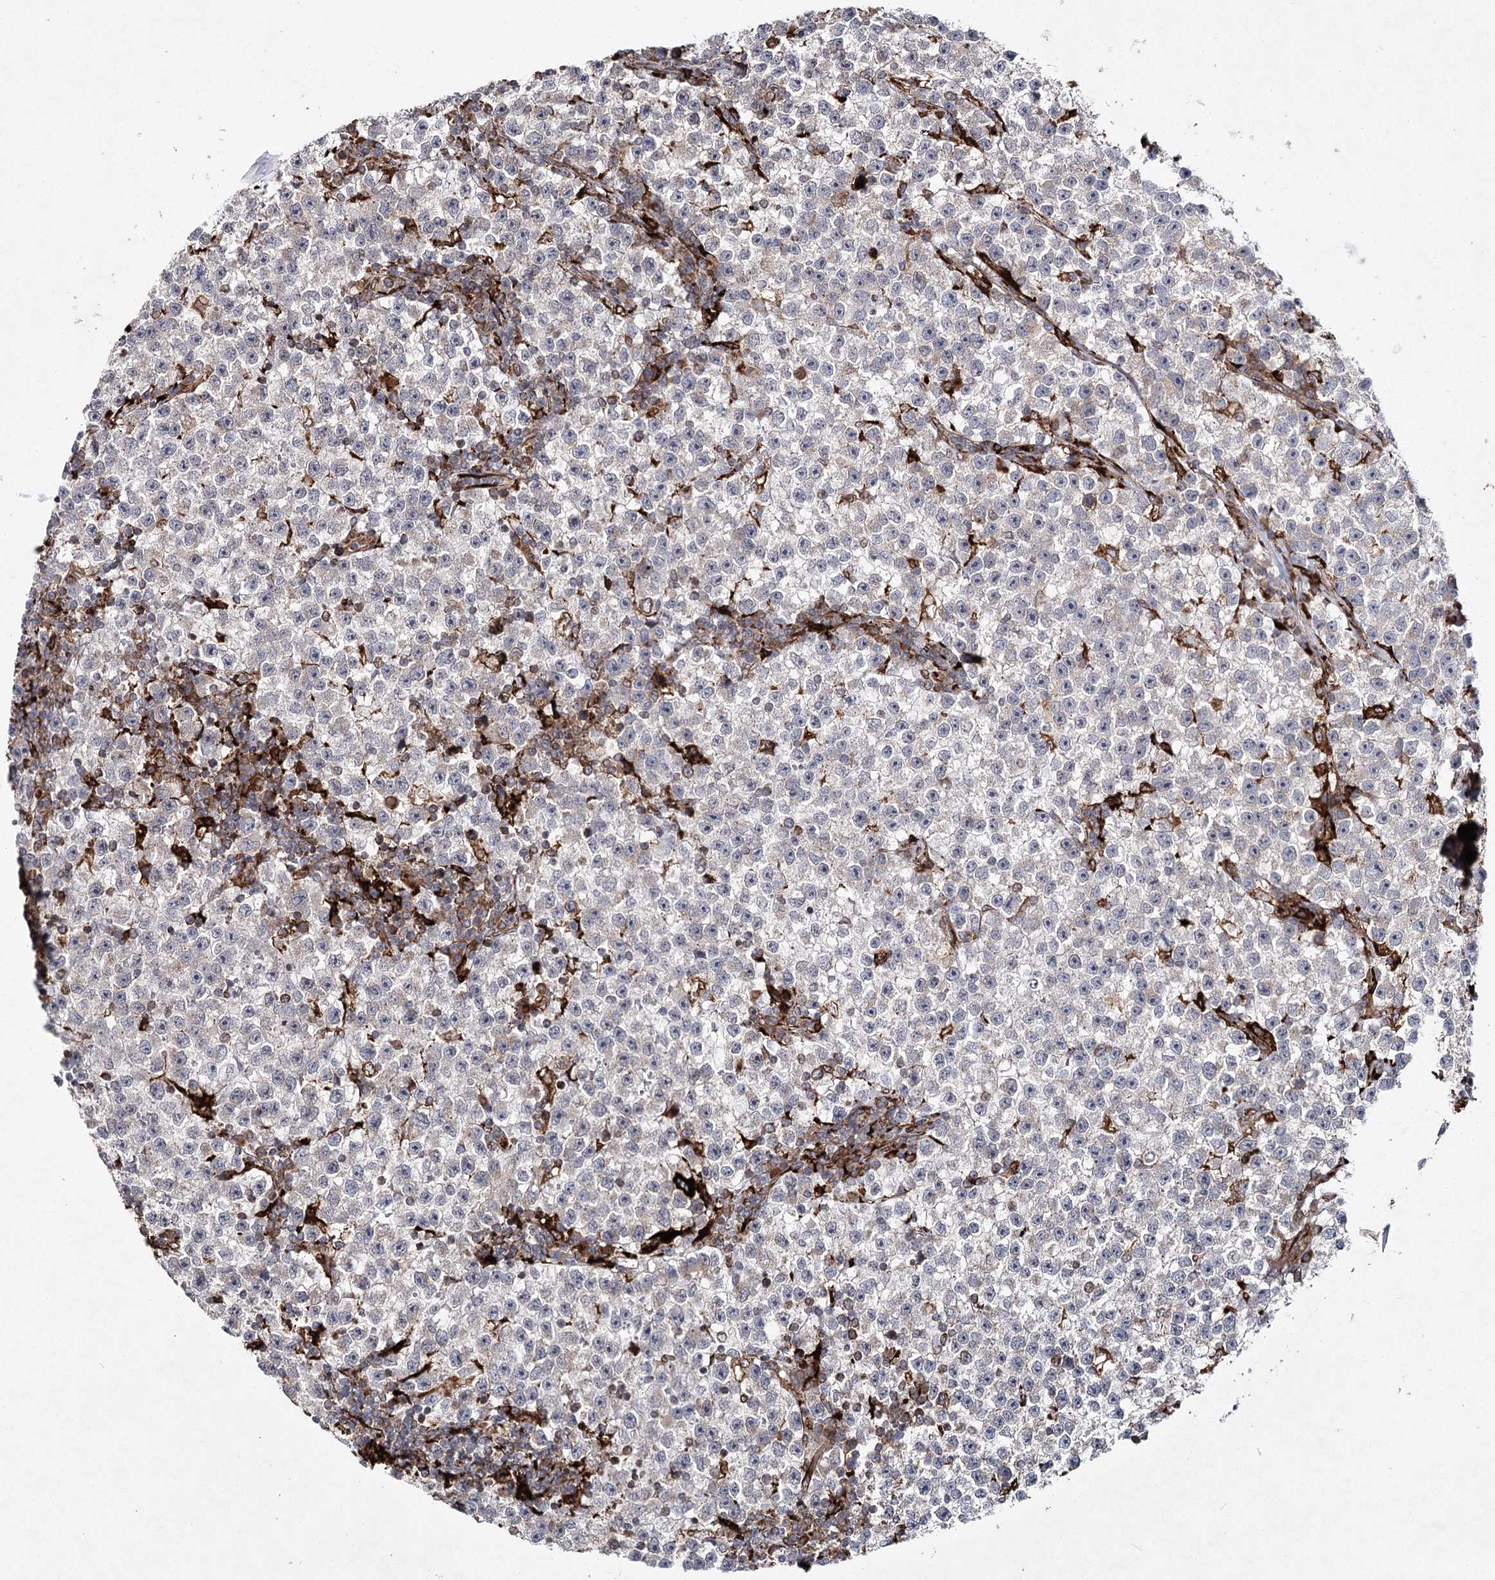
{"staining": {"intensity": "negative", "quantity": "none", "location": "none"}, "tissue": "testis cancer", "cell_type": "Tumor cells", "image_type": "cancer", "snomed": [{"axis": "morphology", "description": "Seminoma, NOS"}, {"axis": "topography", "description": "Testis"}], "caption": "Tumor cells show no significant protein expression in seminoma (testis). (DAB immunohistochemistry (IHC) with hematoxylin counter stain).", "gene": "DCUN1D4", "patient": {"sex": "male", "age": 22}}